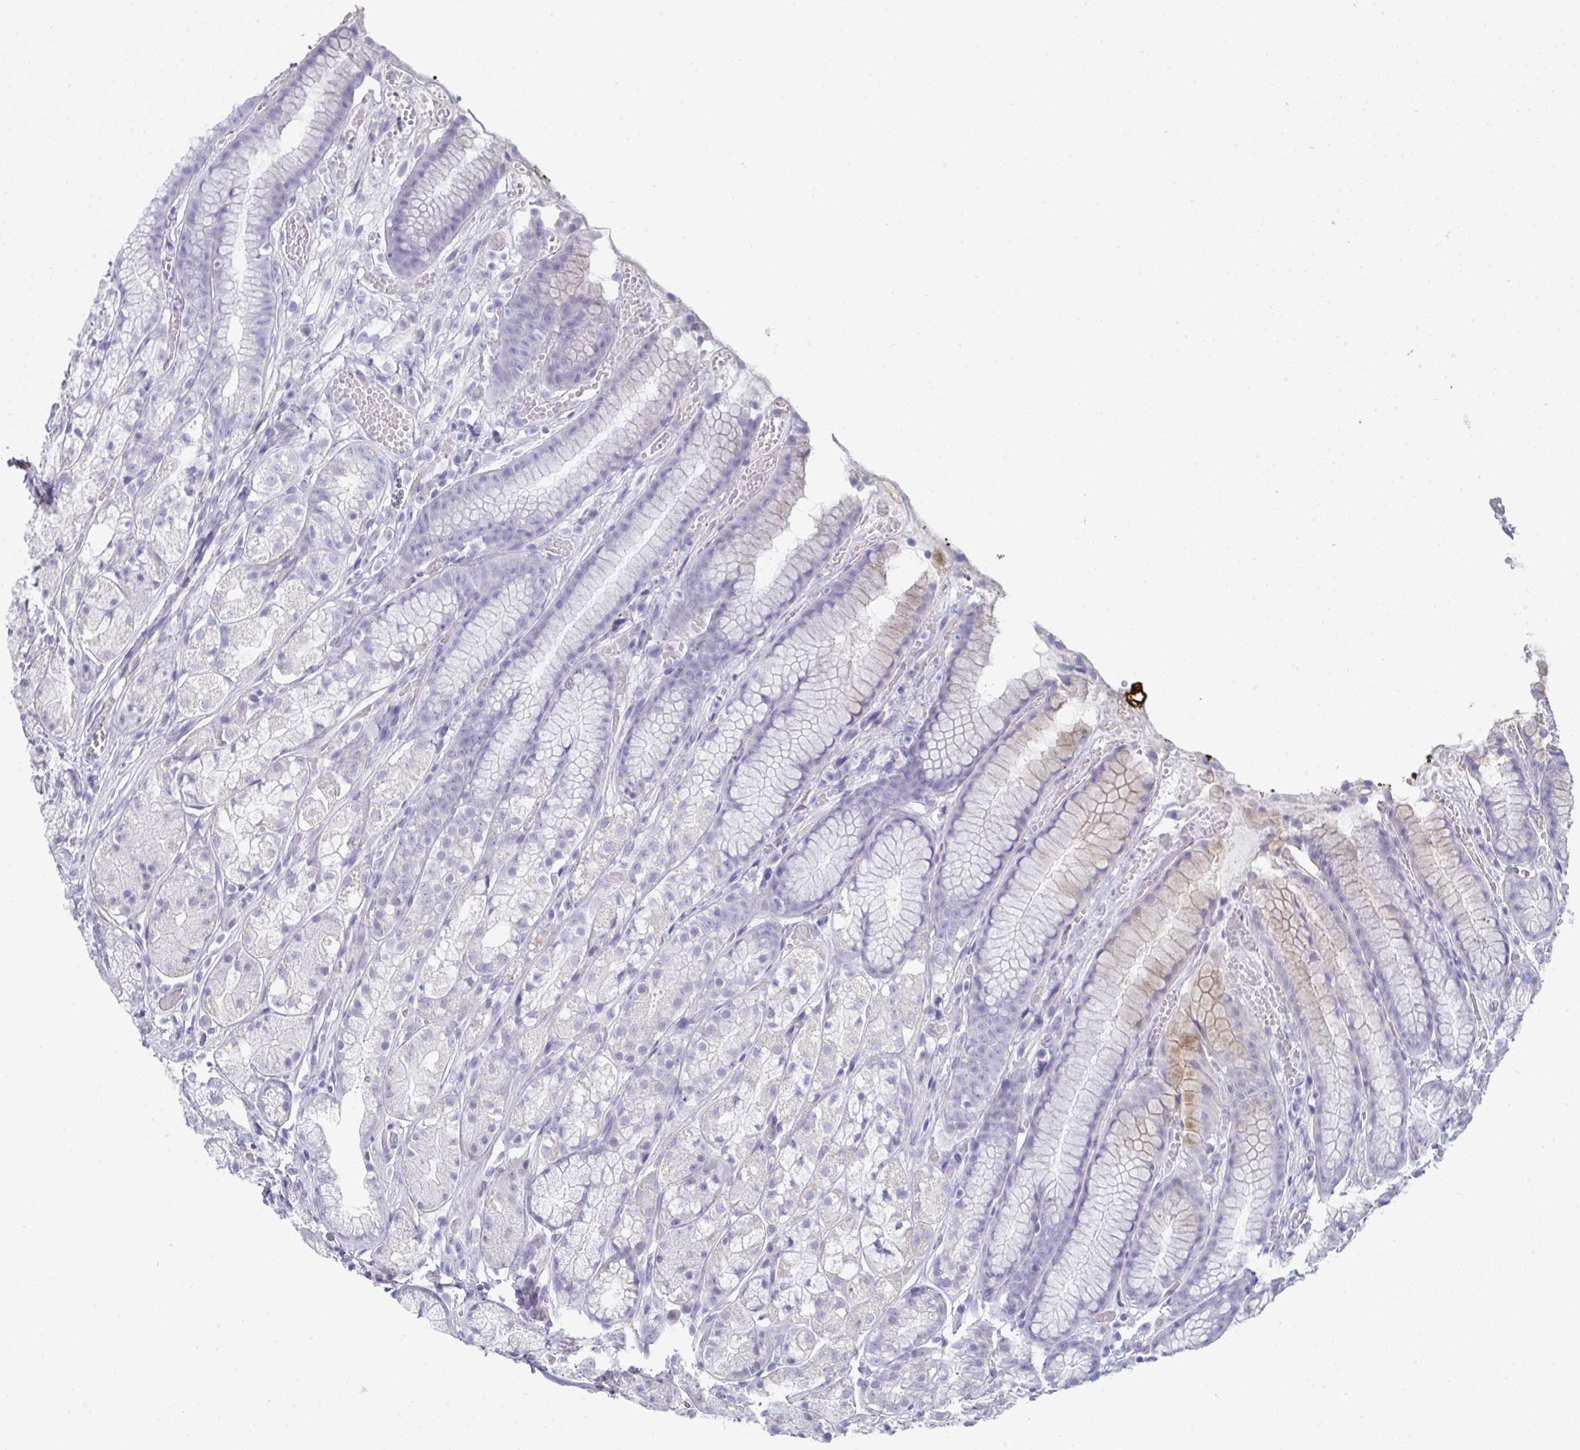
{"staining": {"intensity": "moderate", "quantity": "<25%", "location": "cytoplasmic/membranous"}, "tissue": "stomach", "cell_type": "Glandular cells", "image_type": "normal", "snomed": [{"axis": "morphology", "description": "Normal tissue, NOS"}, {"axis": "topography", "description": "Smooth muscle"}, {"axis": "topography", "description": "Stomach"}], "caption": "Immunohistochemistry (IHC) photomicrograph of benign human stomach stained for a protein (brown), which displays low levels of moderate cytoplasmic/membranous positivity in about <25% of glandular cells.", "gene": "HGFAC", "patient": {"sex": "male", "age": 70}}